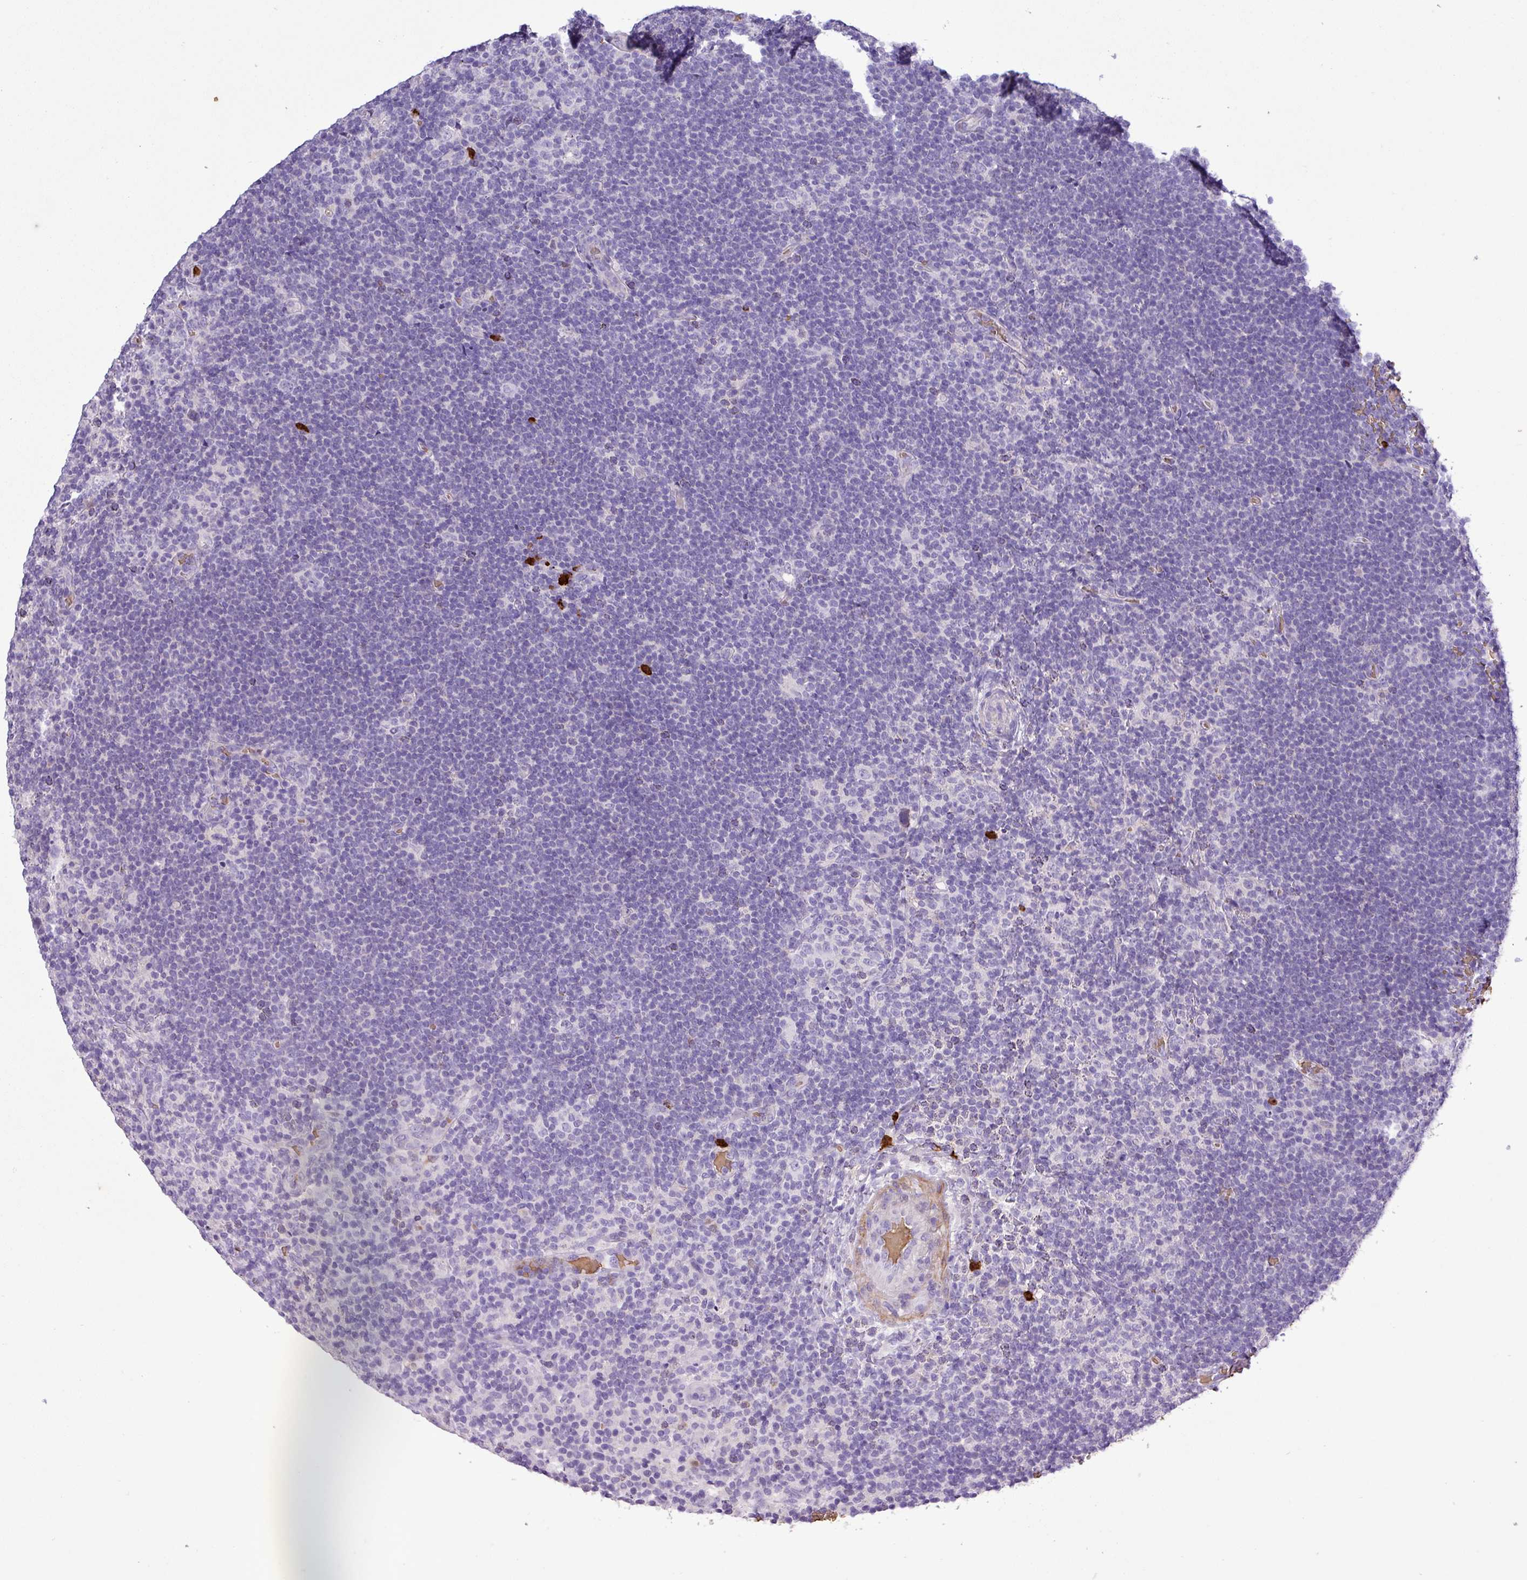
{"staining": {"intensity": "negative", "quantity": "none", "location": "none"}, "tissue": "lymphoma", "cell_type": "Tumor cells", "image_type": "cancer", "snomed": [{"axis": "morphology", "description": "Hodgkin's disease, NOS"}, {"axis": "topography", "description": "Lymph node"}], "caption": "High power microscopy photomicrograph of an immunohistochemistry histopathology image of lymphoma, revealing no significant positivity in tumor cells. (Immunohistochemistry (ihc), brightfield microscopy, high magnification).", "gene": "MGAT4B", "patient": {"sex": "female", "age": 57}}